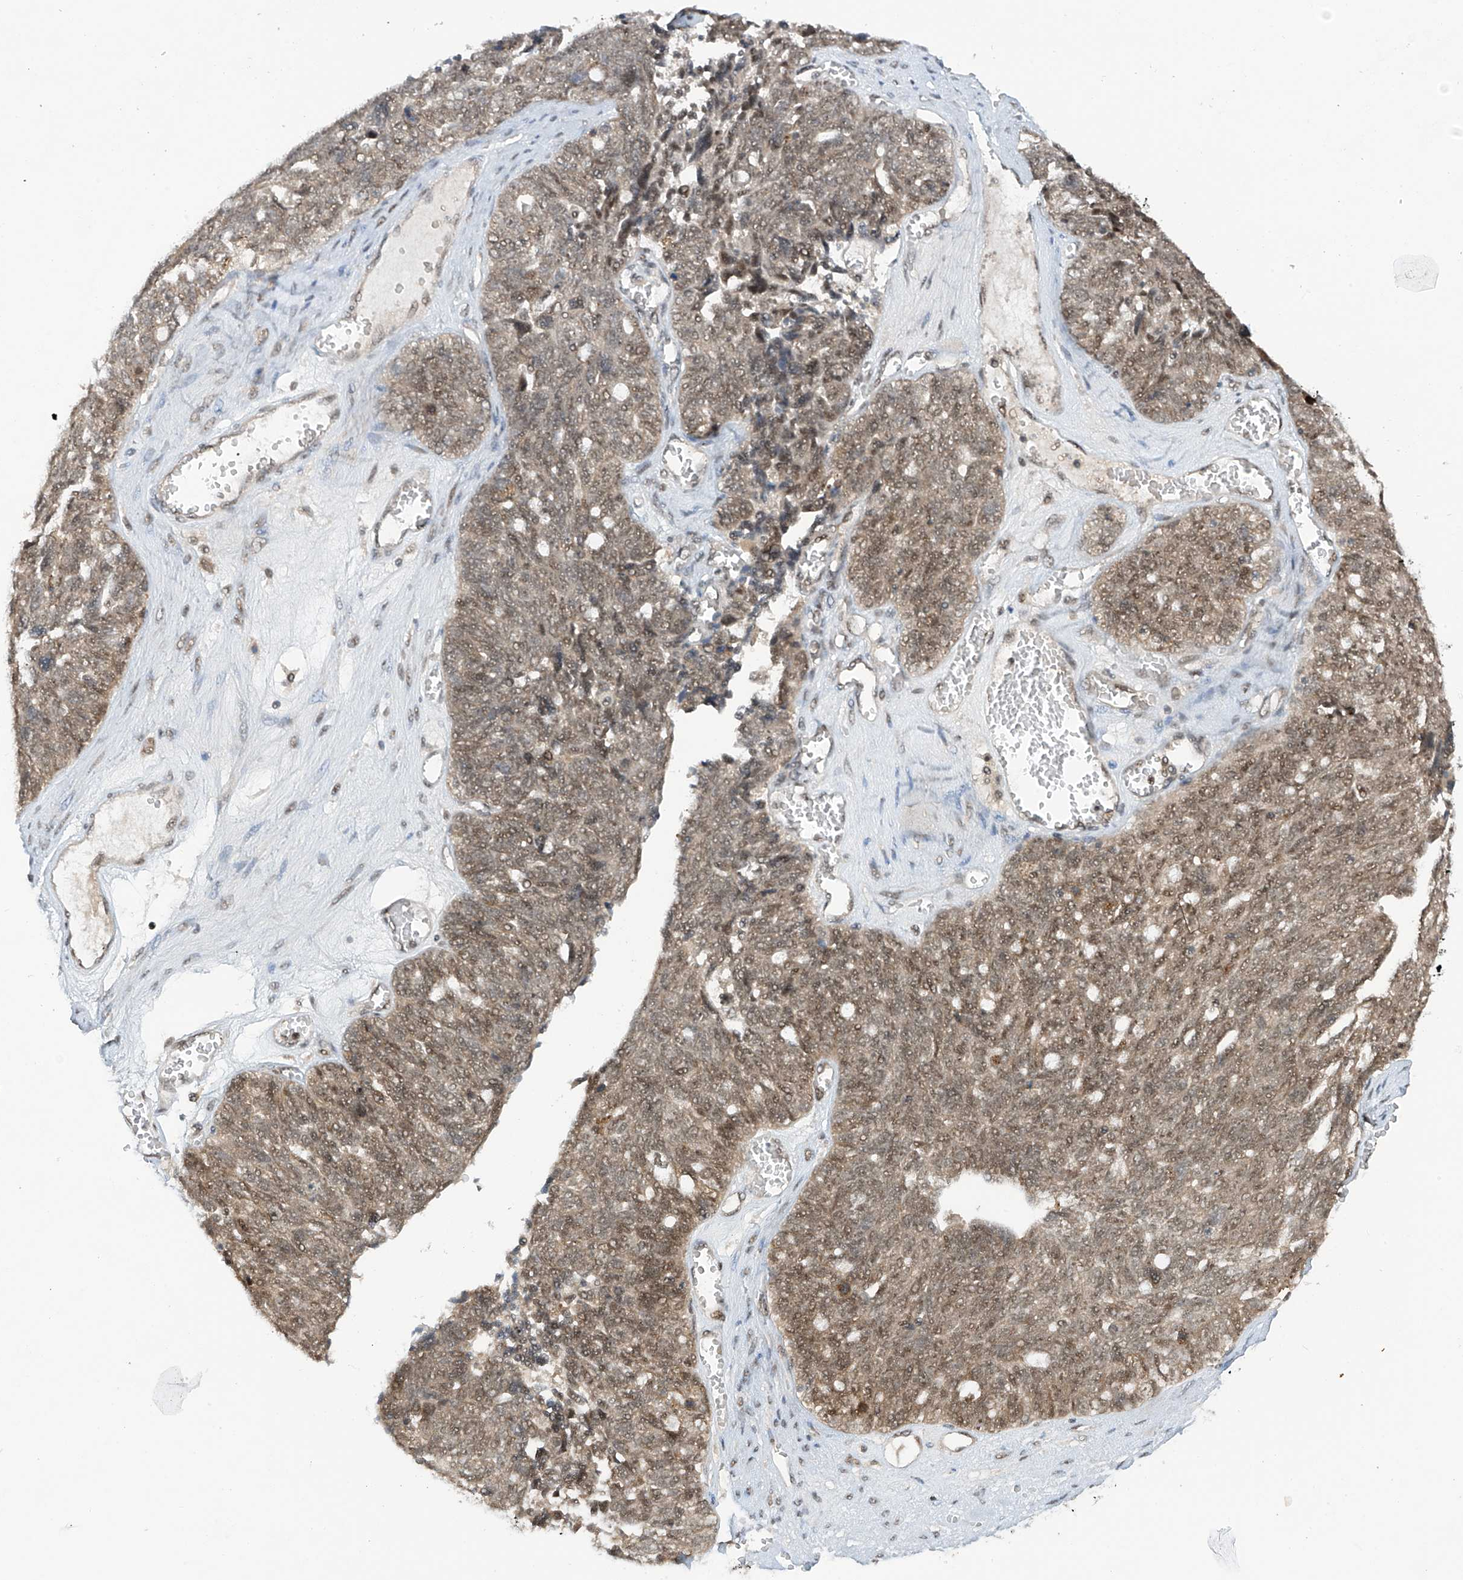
{"staining": {"intensity": "moderate", "quantity": ">75%", "location": "cytoplasmic/membranous,nuclear"}, "tissue": "ovarian cancer", "cell_type": "Tumor cells", "image_type": "cancer", "snomed": [{"axis": "morphology", "description": "Cystadenocarcinoma, serous, NOS"}, {"axis": "topography", "description": "Ovary"}], "caption": "This histopathology image shows immunohistochemistry (IHC) staining of human ovarian cancer (serous cystadenocarcinoma), with medium moderate cytoplasmic/membranous and nuclear expression in approximately >75% of tumor cells.", "gene": "RPAIN", "patient": {"sex": "female", "age": 79}}